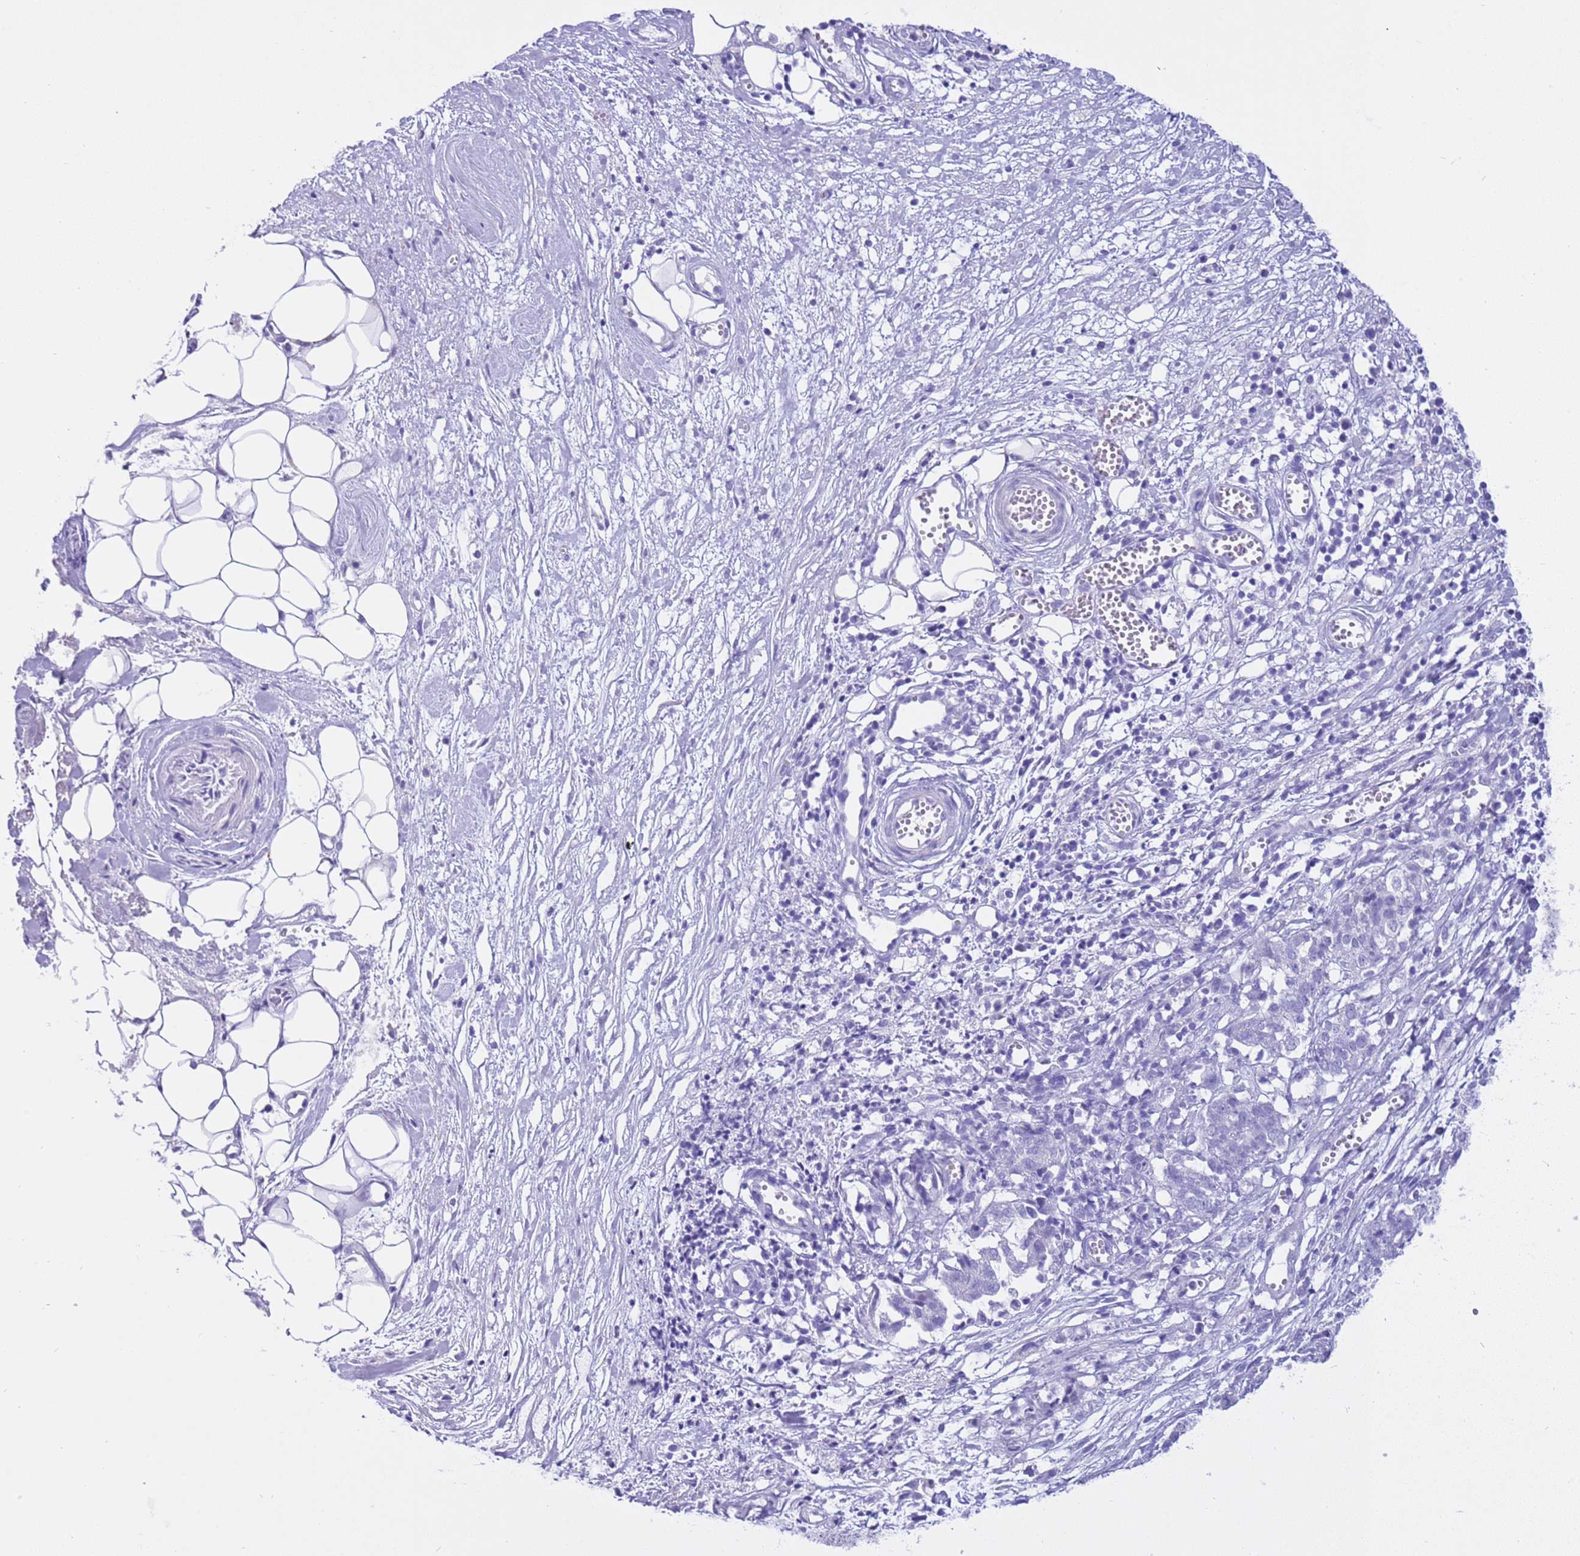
{"staining": {"intensity": "negative", "quantity": "none", "location": "none"}, "tissue": "ovarian cancer", "cell_type": "Tumor cells", "image_type": "cancer", "snomed": [{"axis": "morphology", "description": "Cystadenocarcinoma, serous, NOS"}, {"axis": "topography", "description": "Soft tissue"}, {"axis": "topography", "description": "Ovary"}], "caption": "Tumor cells show no significant expression in serous cystadenocarcinoma (ovarian).", "gene": "CPB1", "patient": {"sex": "female", "age": 57}}